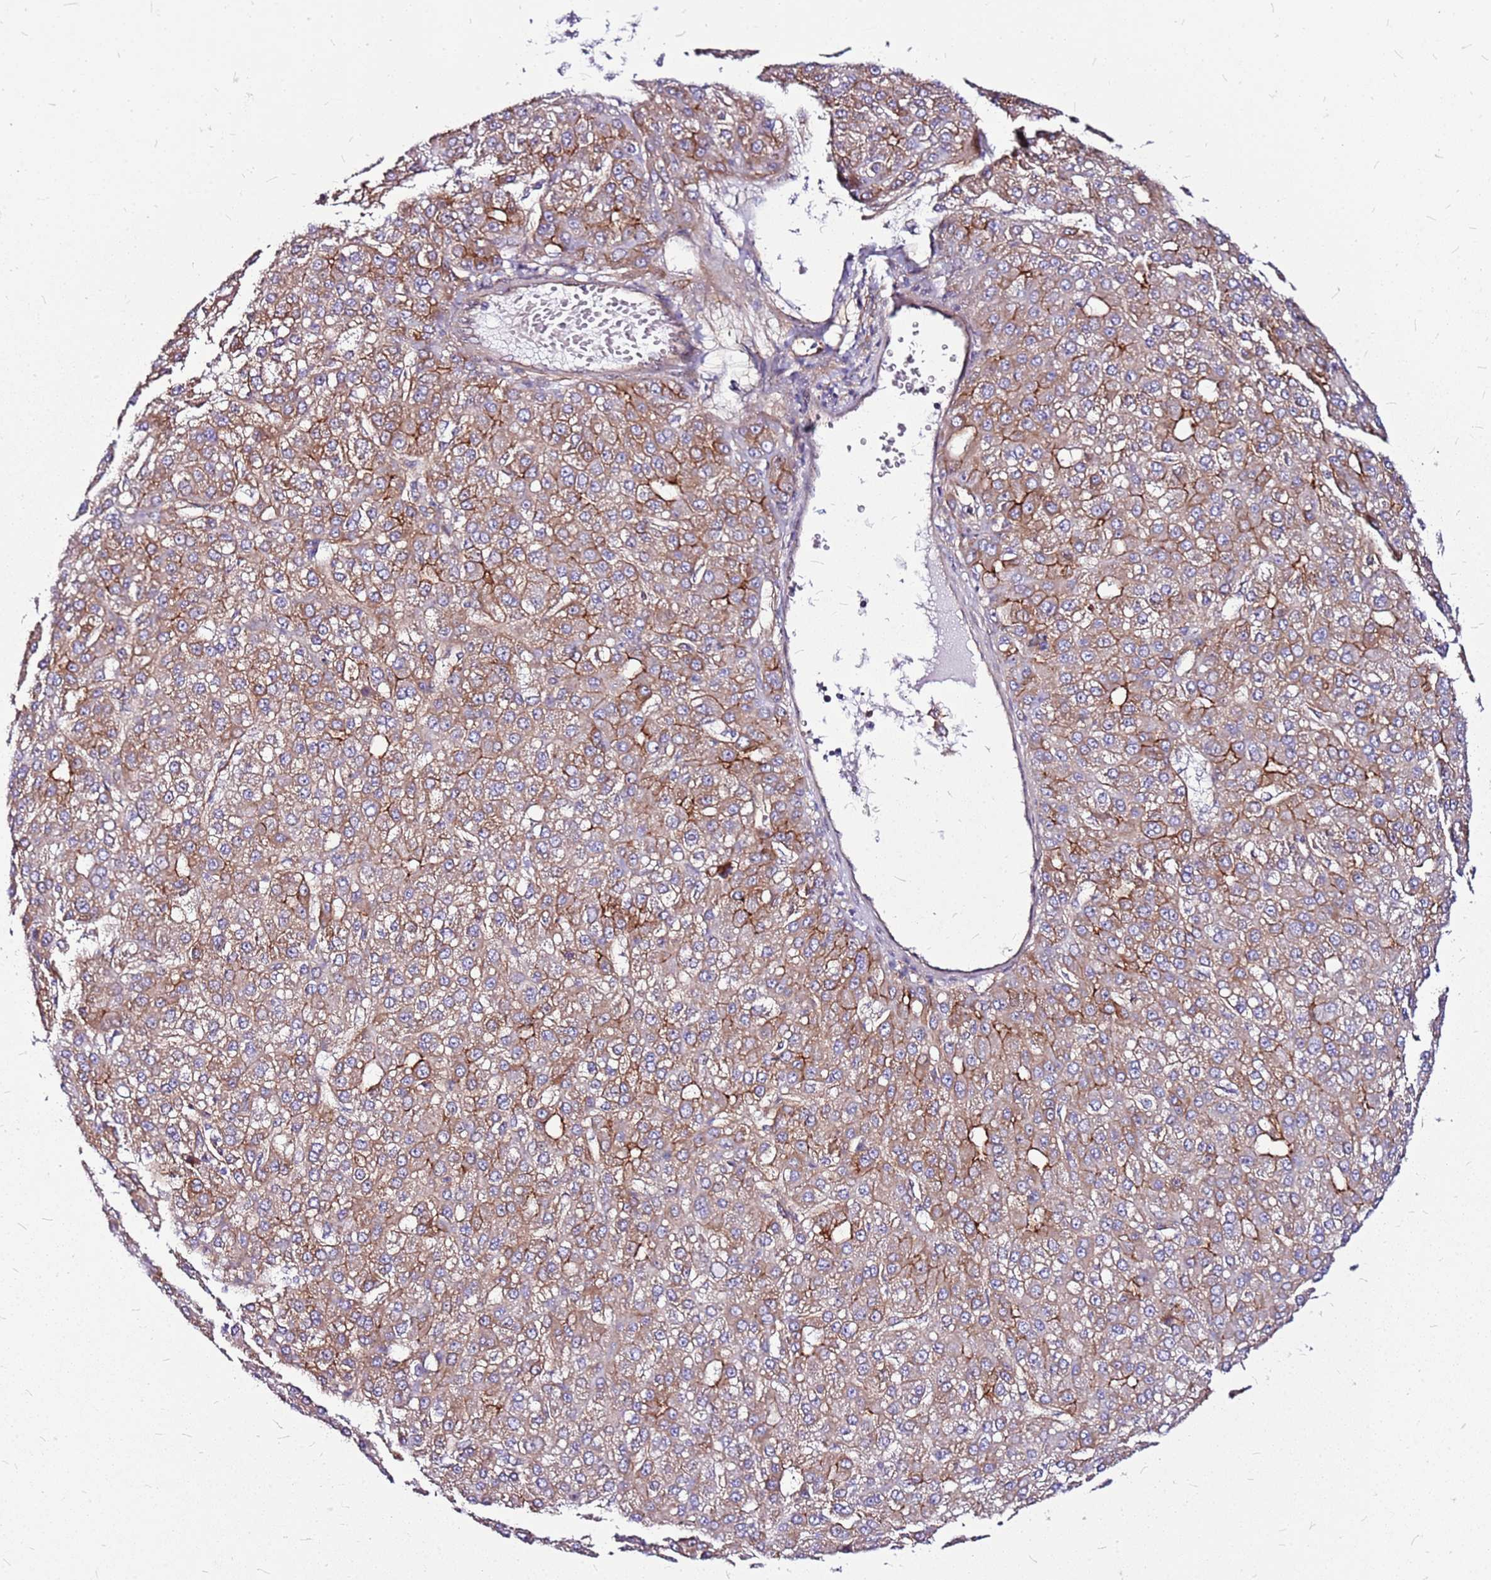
{"staining": {"intensity": "moderate", "quantity": ">75%", "location": "cytoplasmic/membranous"}, "tissue": "liver cancer", "cell_type": "Tumor cells", "image_type": "cancer", "snomed": [{"axis": "morphology", "description": "Carcinoma, Hepatocellular, NOS"}, {"axis": "topography", "description": "Liver"}], "caption": "High-magnification brightfield microscopy of liver hepatocellular carcinoma stained with DAB (brown) and counterstained with hematoxylin (blue). tumor cells exhibit moderate cytoplasmic/membranous positivity is identified in approximately>75% of cells.", "gene": "TOPAZ1", "patient": {"sex": "male", "age": 67}}